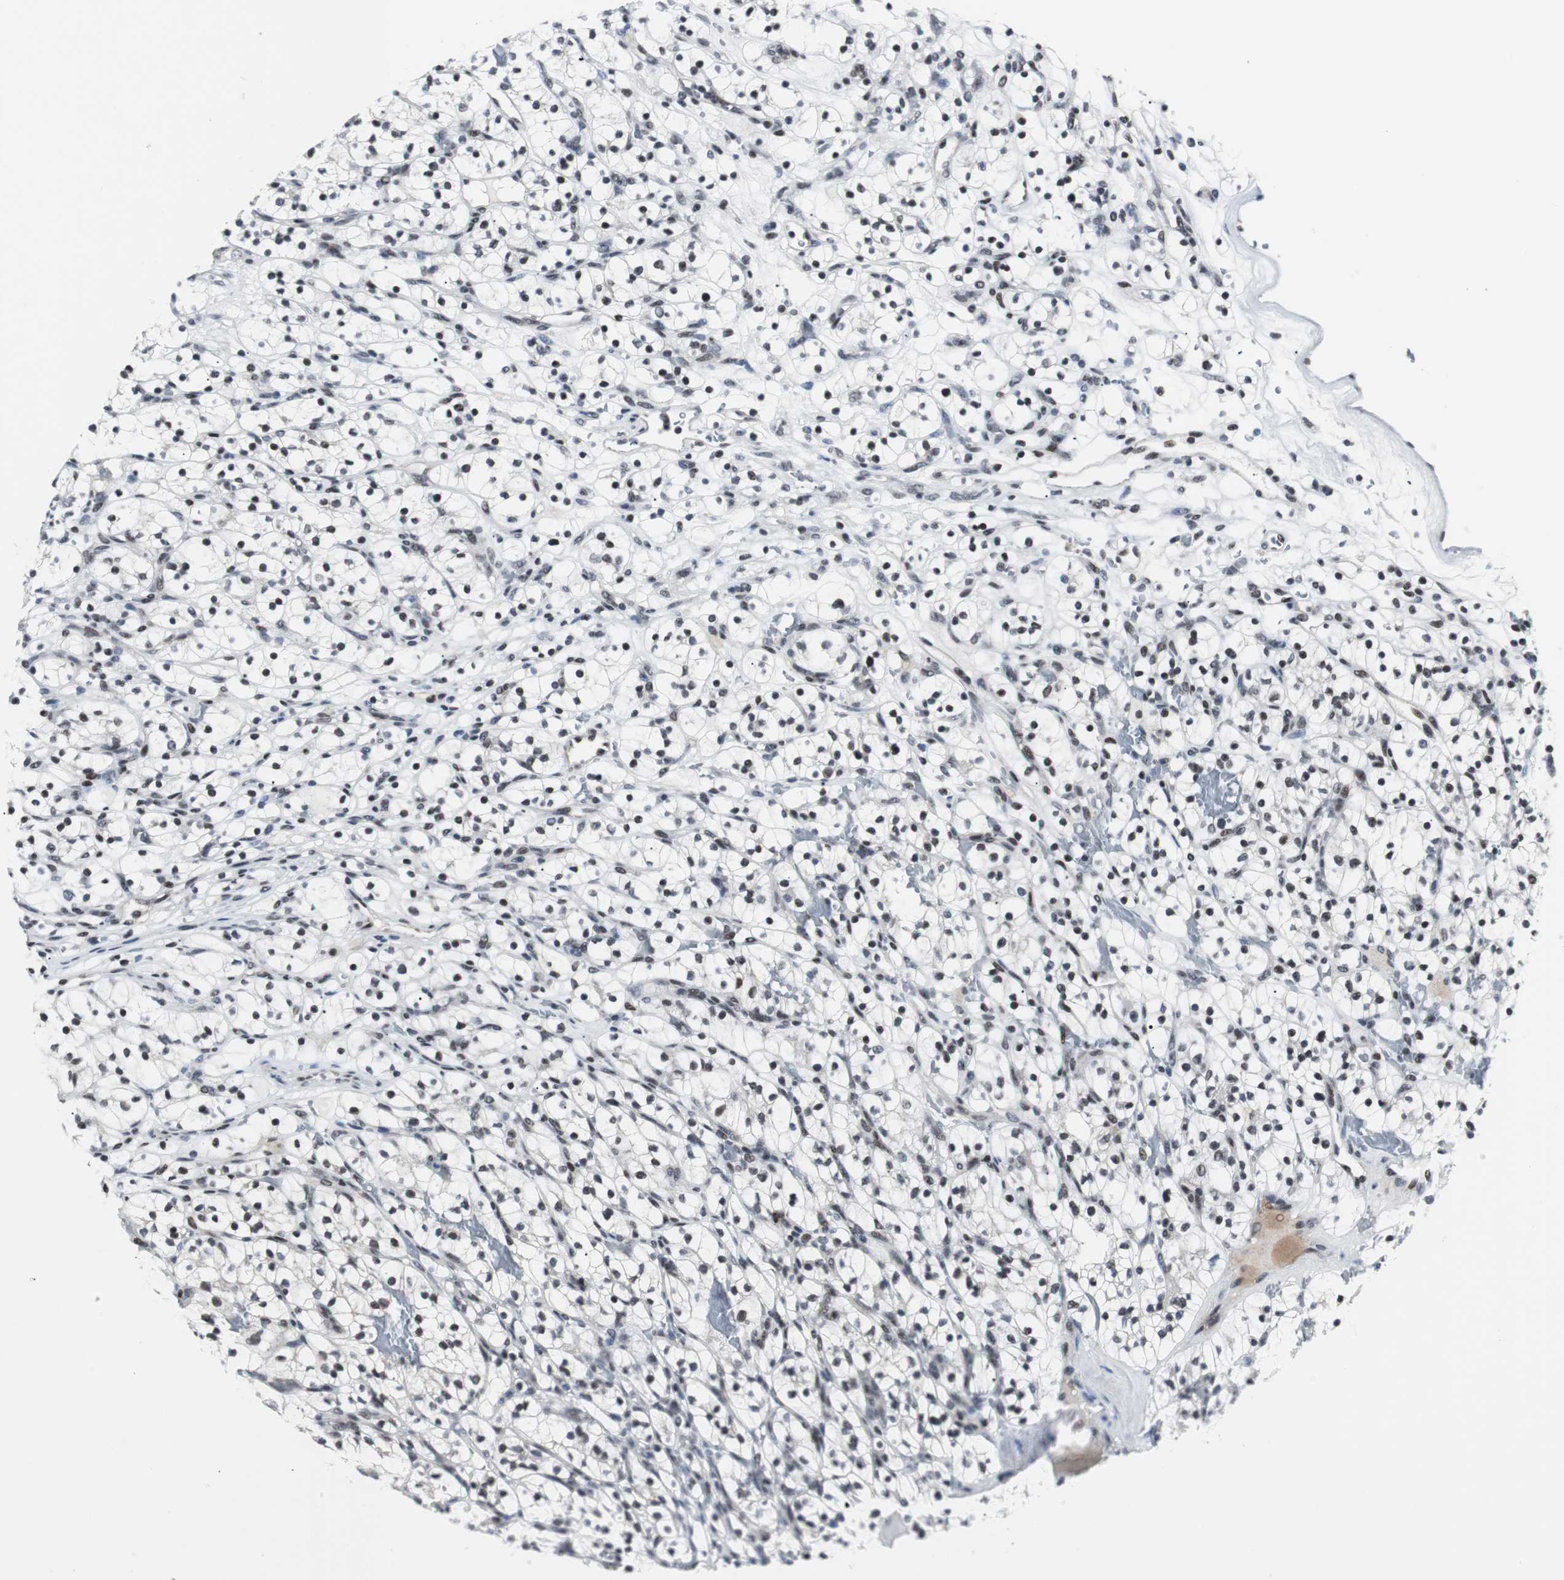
{"staining": {"intensity": "moderate", "quantity": ">75%", "location": "nuclear"}, "tissue": "renal cancer", "cell_type": "Tumor cells", "image_type": "cancer", "snomed": [{"axis": "morphology", "description": "Adenocarcinoma, NOS"}, {"axis": "topography", "description": "Kidney"}], "caption": "Adenocarcinoma (renal) stained with immunohistochemistry (IHC) reveals moderate nuclear expression in approximately >75% of tumor cells.", "gene": "MTA1", "patient": {"sex": "female", "age": 57}}